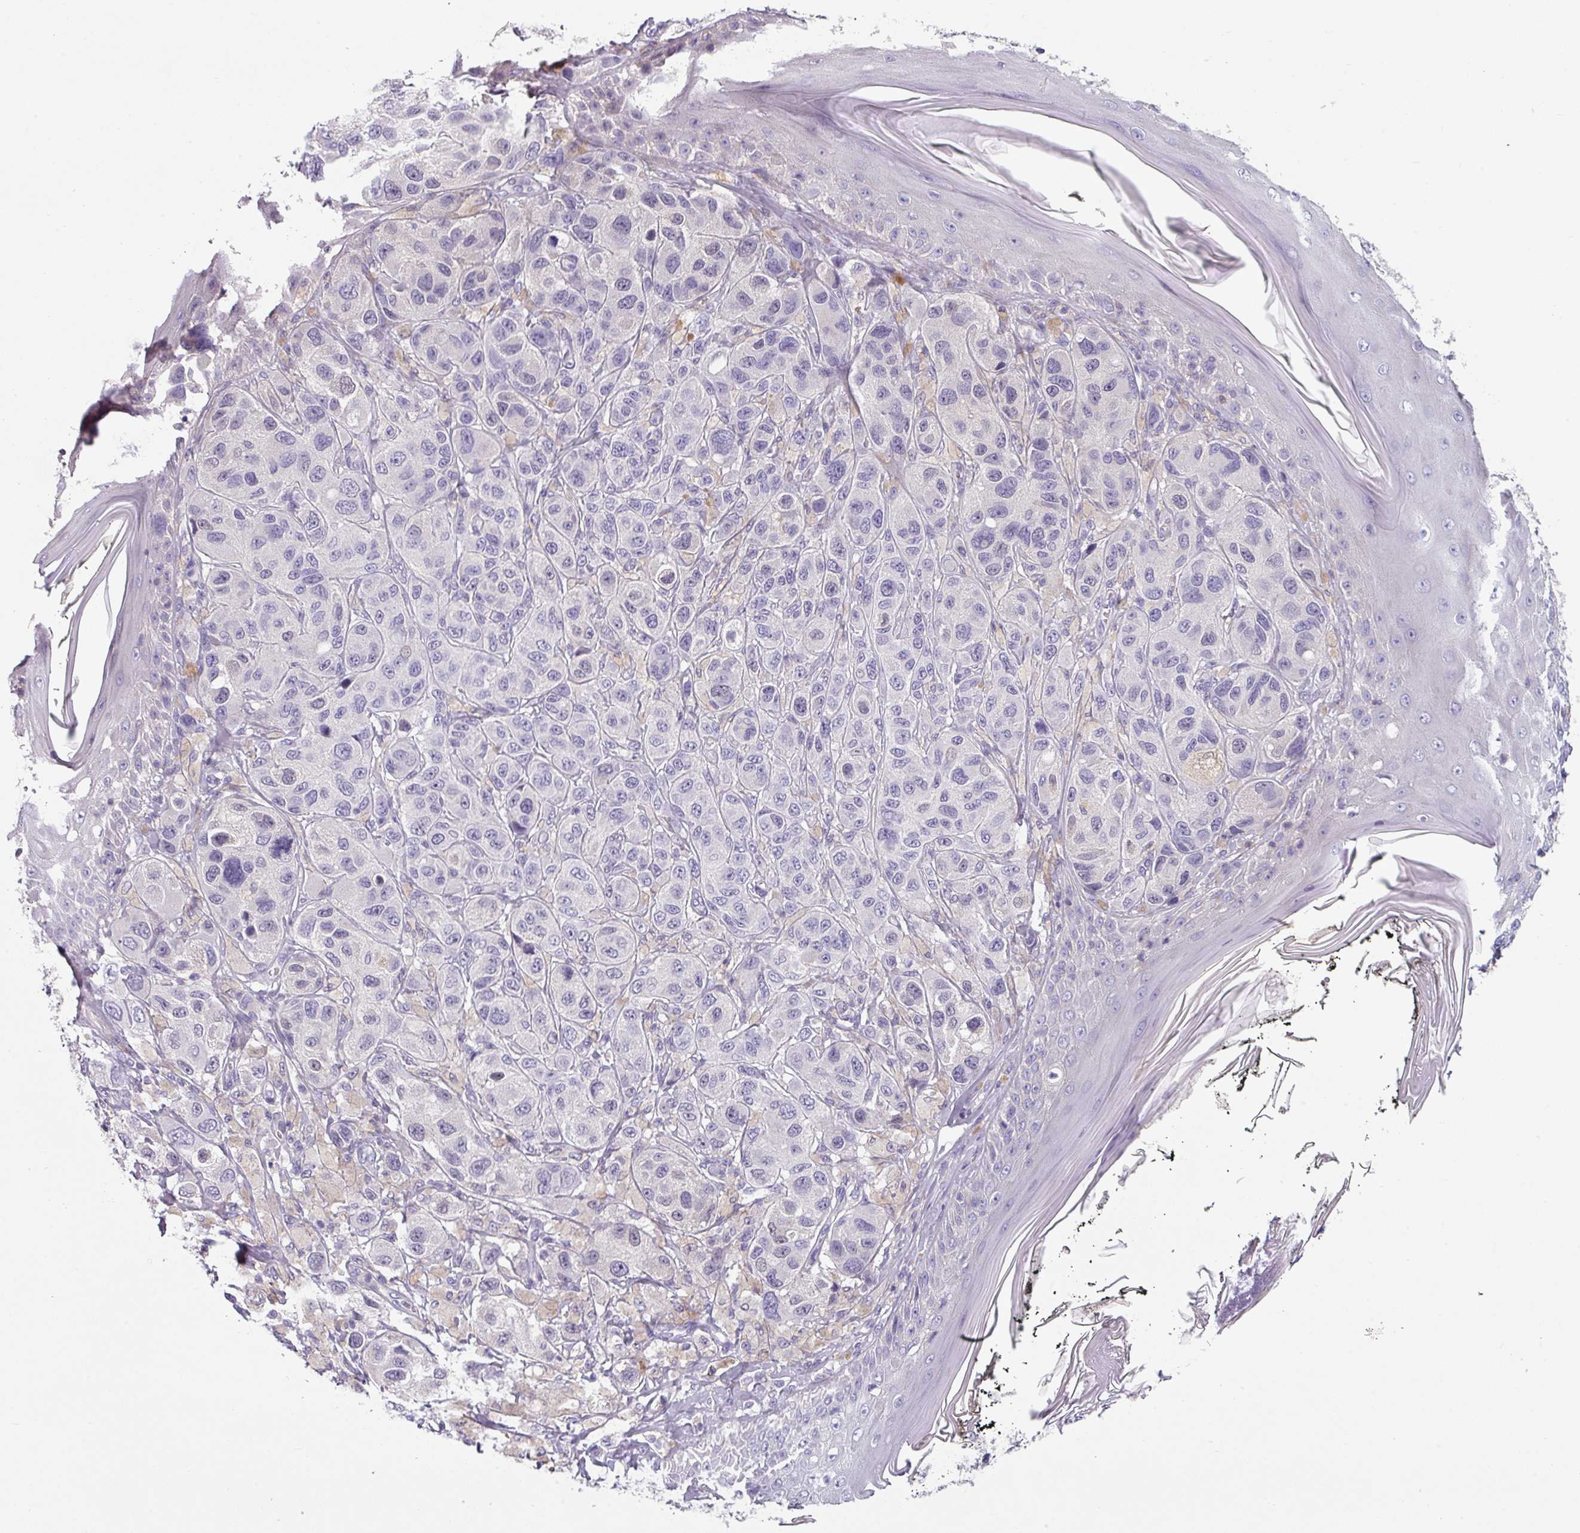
{"staining": {"intensity": "negative", "quantity": "none", "location": "none"}, "tissue": "melanoma", "cell_type": "Tumor cells", "image_type": "cancer", "snomed": [{"axis": "morphology", "description": "Malignant melanoma, NOS"}, {"axis": "topography", "description": "Skin"}], "caption": "Immunohistochemical staining of human malignant melanoma shows no significant staining in tumor cells.", "gene": "TMEM132A", "patient": {"sex": "male", "age": 42}}